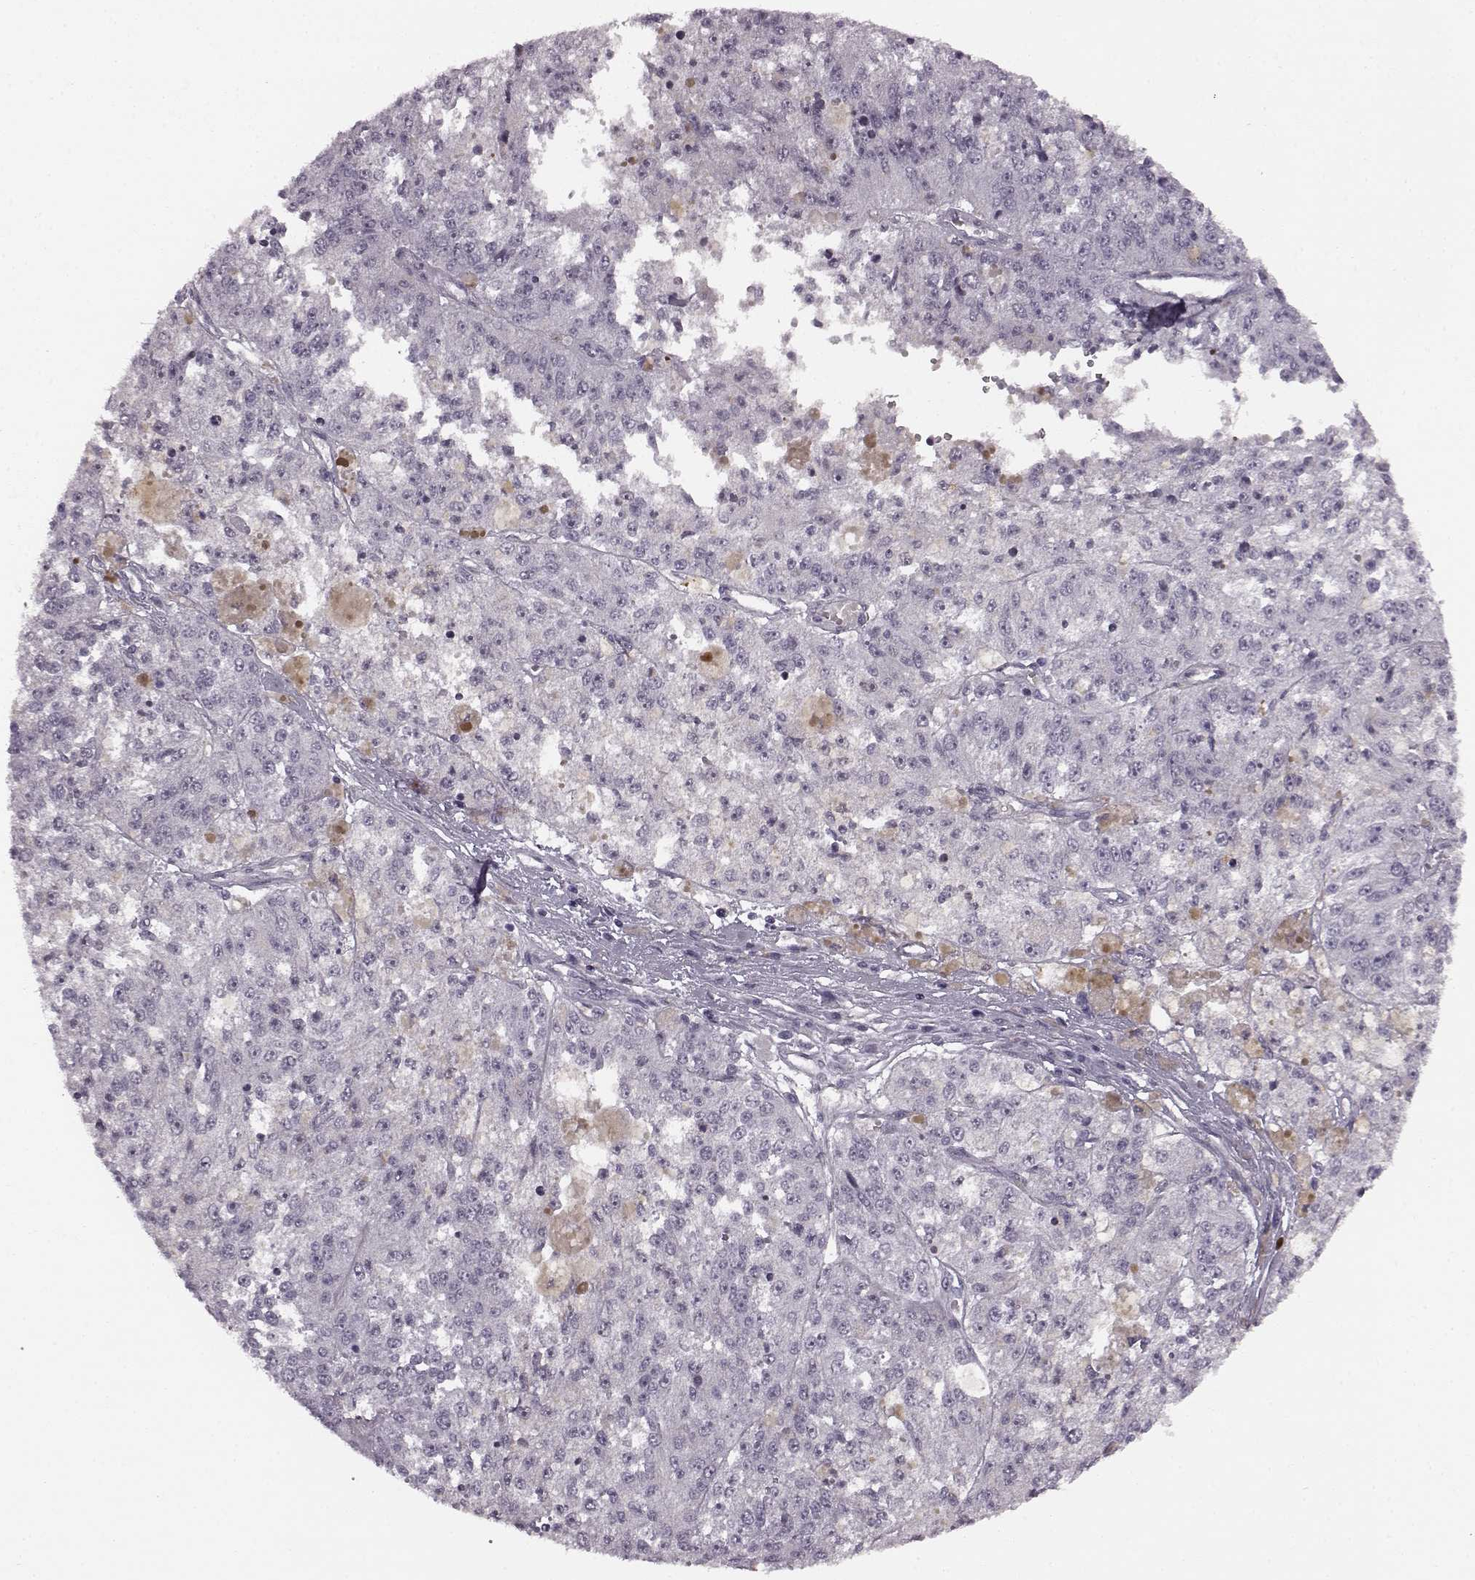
{"staining": {"intensity": "negative", "quantity": "none", "location": "none"}, "tissue": "melanoma", "cell_type": "Tumor cells", "image_type": "cancer", "snomed": [{"axis": "morphology", "description": "Malignant melanoma, Metastatic site"}, {"axis": "topography", "description": "Lymph node"}], "caption": "Immunohistochemical staining of human melanoma shows no significant staining in tumor cells. Nuclei are stained in blue.", "gene": "SEMG2", "patient": {"sex": "female", "age": 64}}